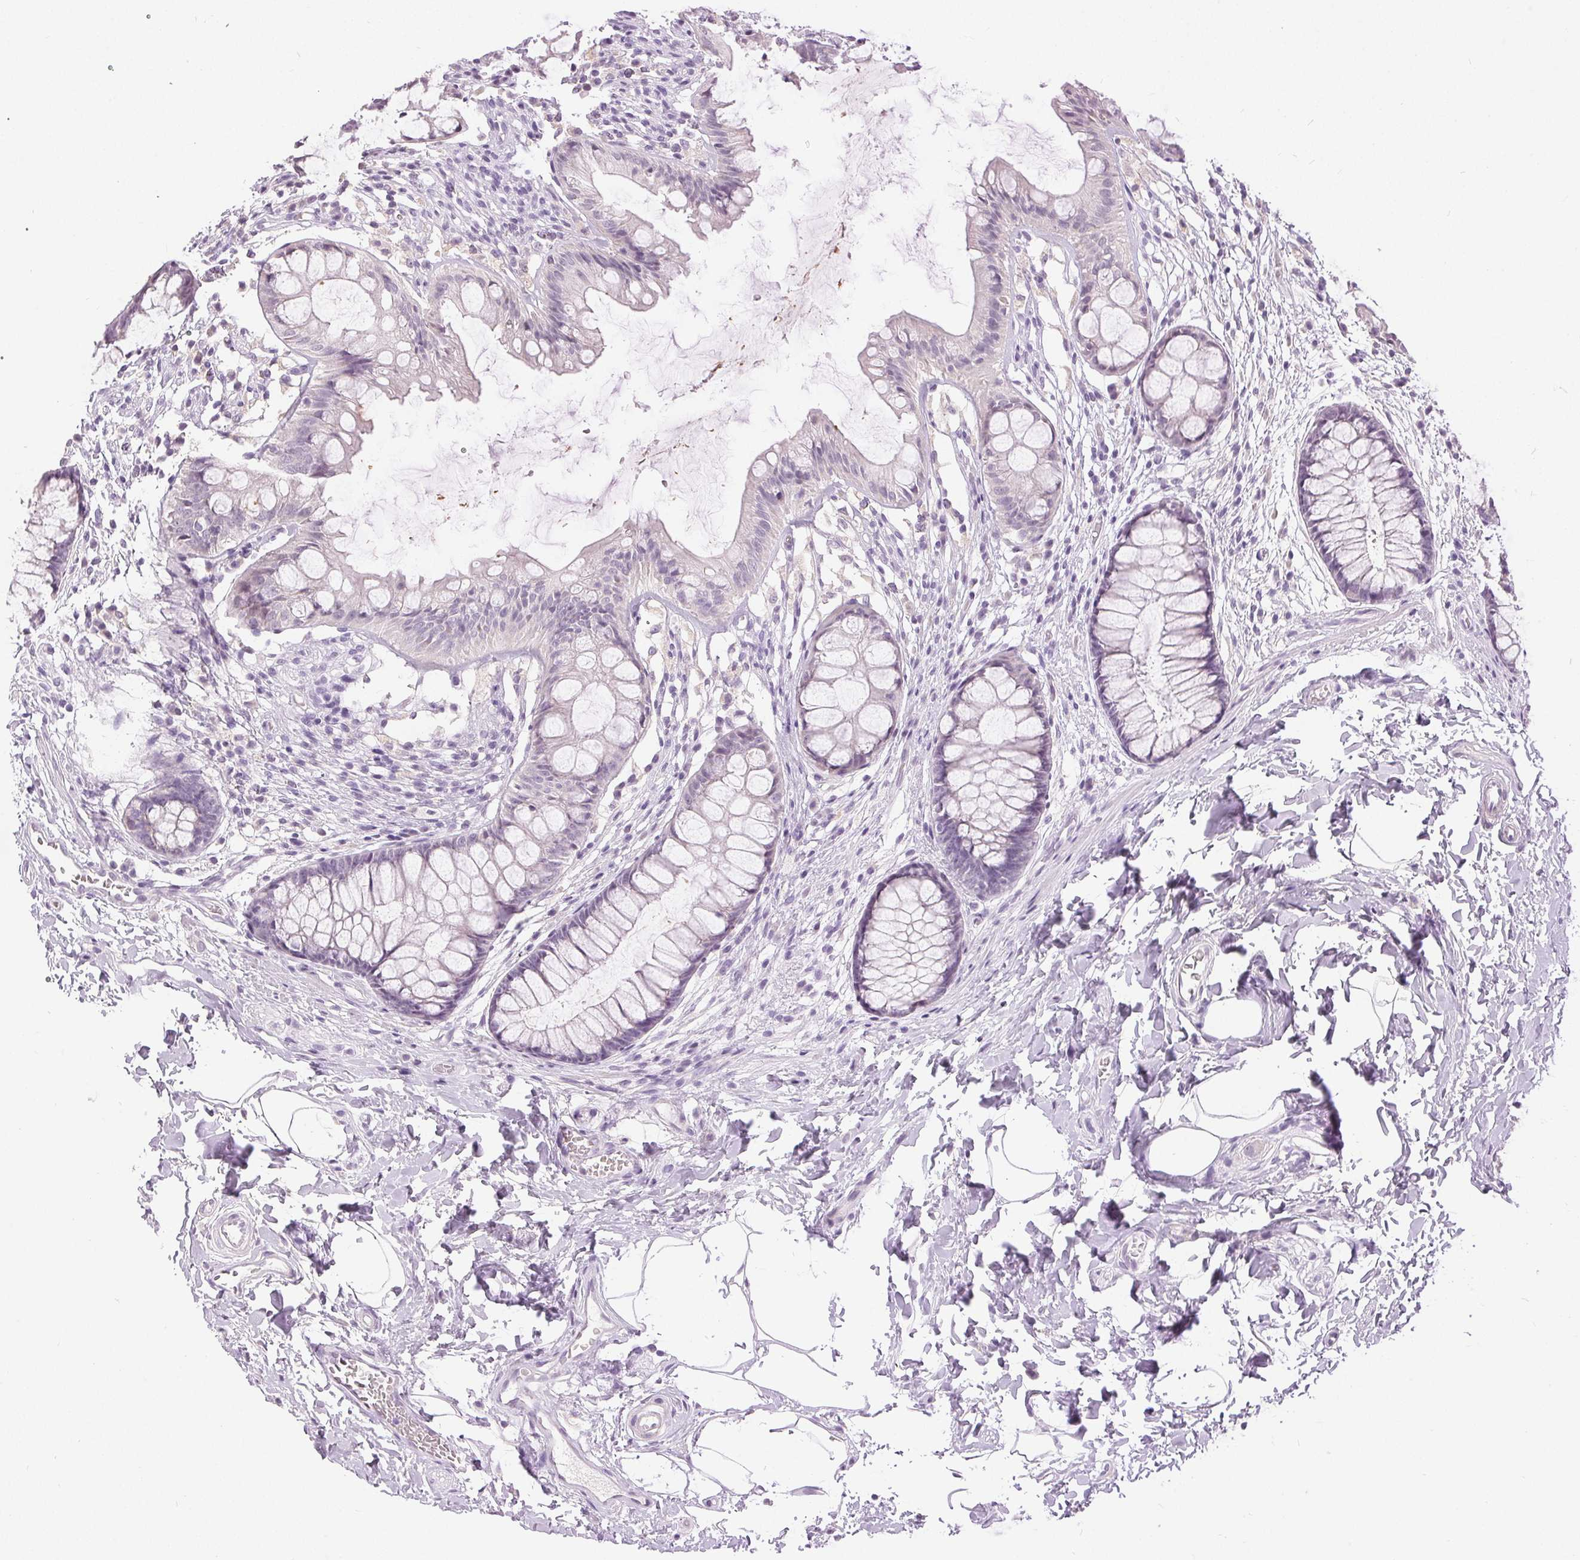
{"staining": {"intensity": "negative", "quantity": "none", "location": "none"}, "tissue": "rectum", "cell_type": "Glandular cells", "image_type": "normal", "snomed": [{"axis": "morphology", "description": "Normal tissue, NOS"}, {"axis": "topography", "description": "Rectum"}], "caption": "DAB (3,3'-diaminobenzidine) immunohistochemical staining of unremarkable human rectum exhibits no significant positivity in glandular cells. The staining was performed using DAB (3,3'-diaminobenzidine) to visualize the protein expression in brown, while the nuclei were stained in blue with hematoxylin (Magnification: 20x).", "gene": "DSG3", "patient": {"sex": "female", "age": 62}}